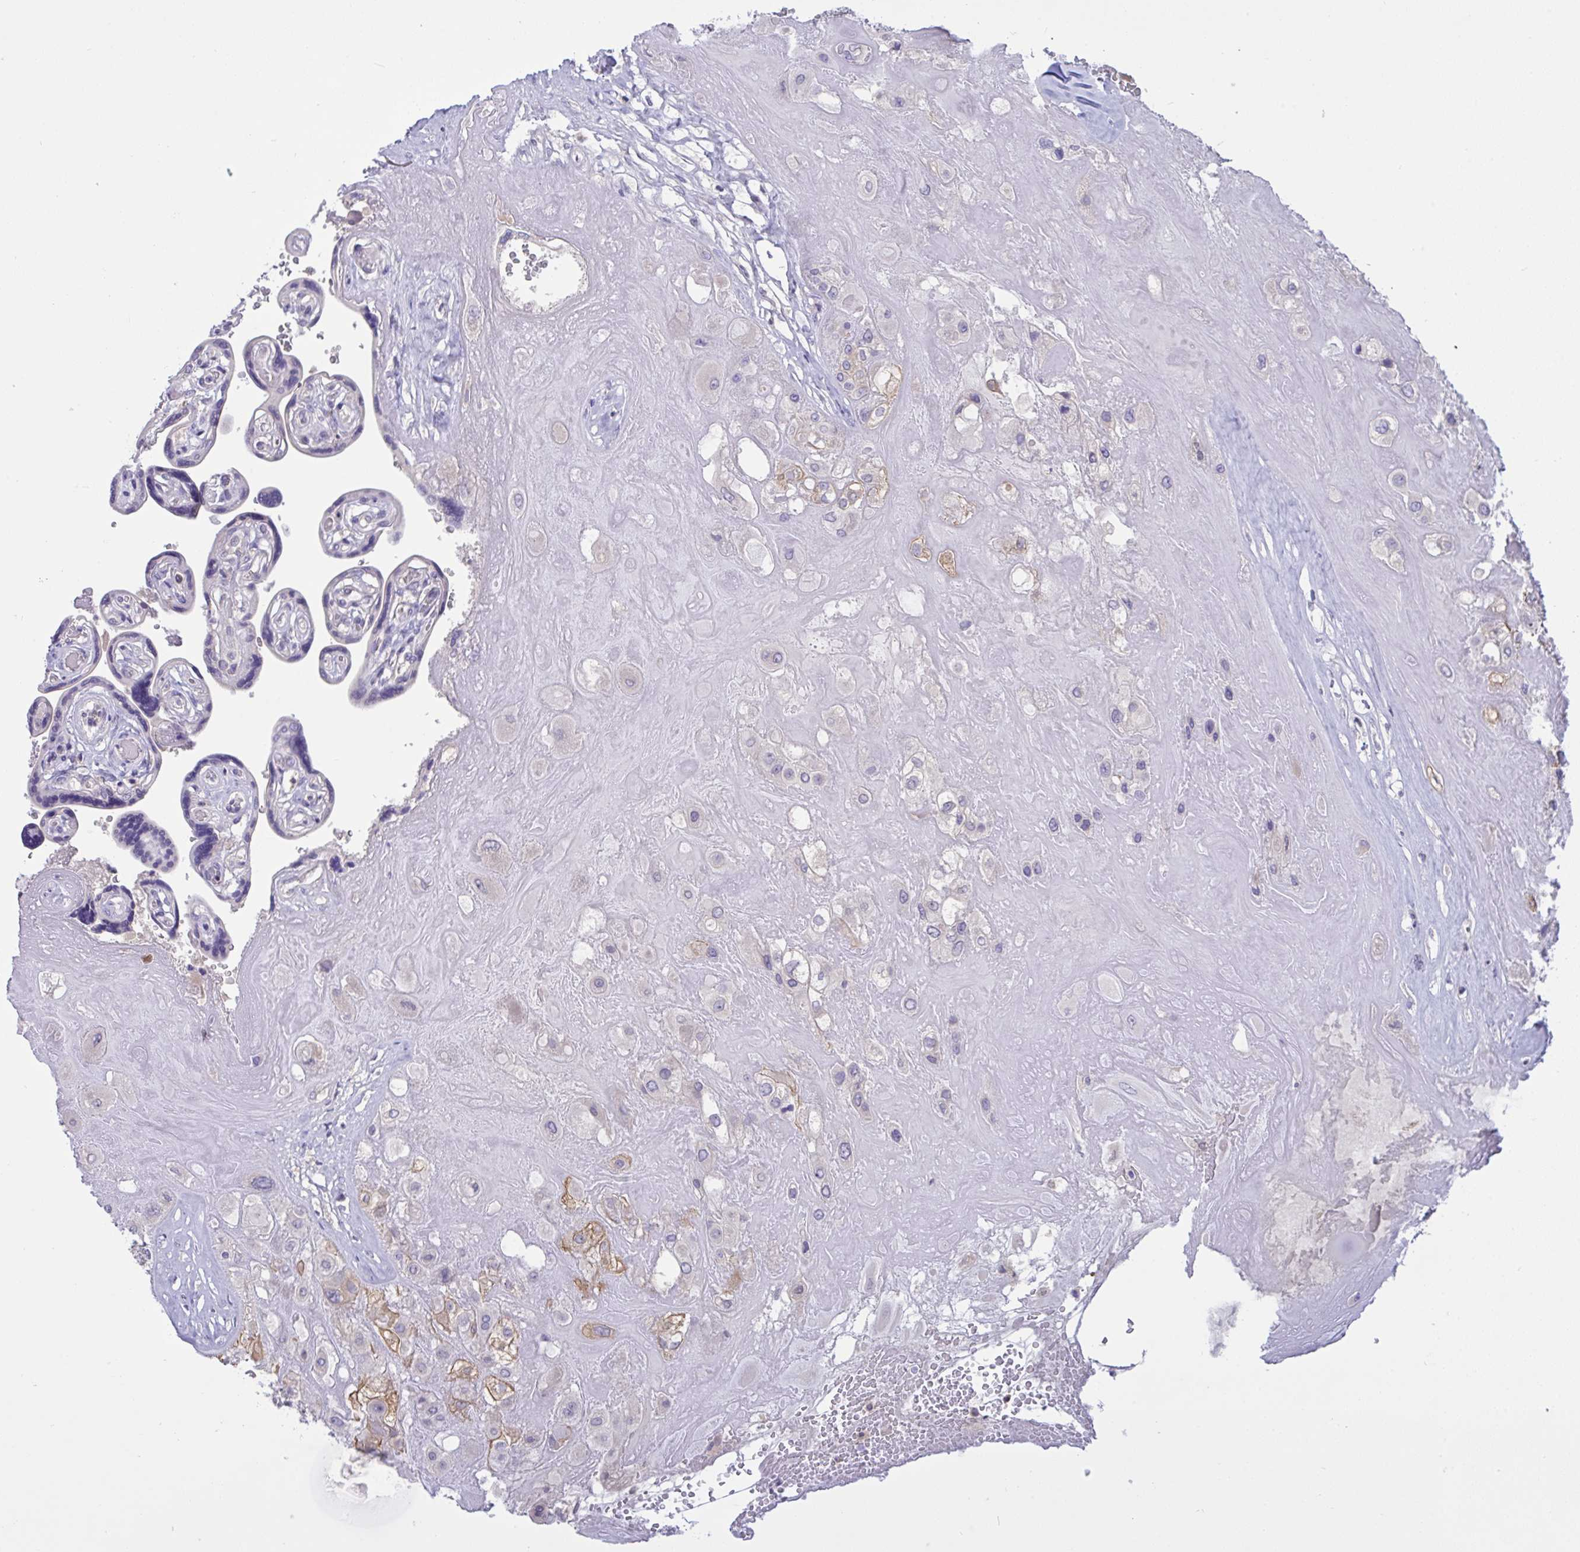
{"staining": {"intensity": "moderate", "quantity": "<25%", "location": "cytoplasmic/membranous"}, "tissue": "placenta", "cell_type": "Decidual cells", "image_type": "normal", "snomed": [{"axis": "morphology", "description": "Normal tissue, NOS"}, {"axis": "topography", "description": "Placenta"}], "caption": "Decidual cells exhibit low levels of moderate cytoplasmic/membranous staining in about <25% of cells in benign human placenta.", "gene": "TMEM41A", "patient": {"sex": "female", "age": 32}}